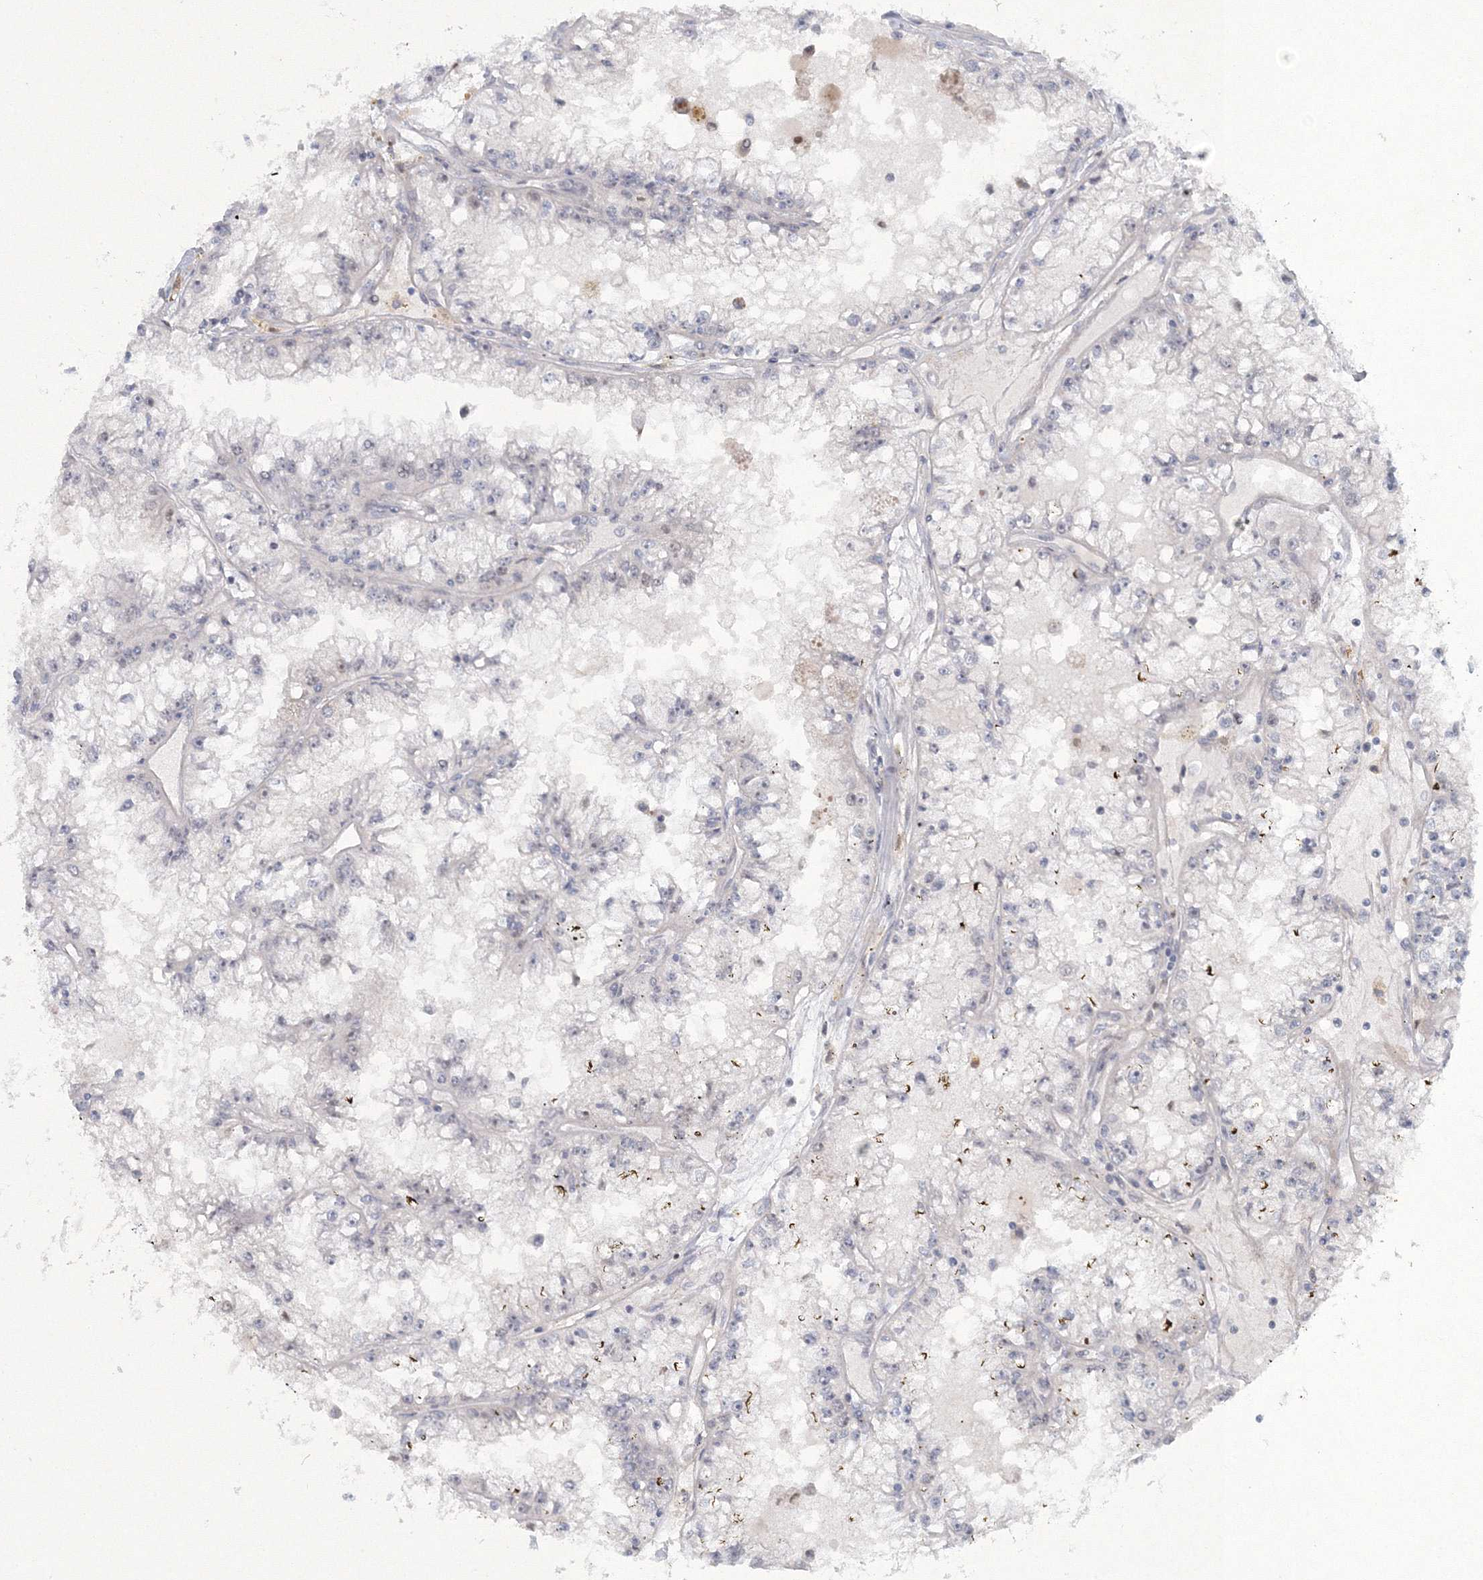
{"staining": {"intensity": "negative", "quantity": "none", "location": "none"}, "tissue": "renal cancer", "cell_type": "Tumor cells", "image_type": "cancer", "snomed": [{"axis": "morphology", "description": "Adenocarcinoma, NOS"}, {"axis": "topography", "description": "Kidney"}], "caption": "Tumor cells are negative for protein expression in human renal cancer (adenocarcinoma).", "gene": "C3orf33", "patient": {"sex": "male", "age": 56}}